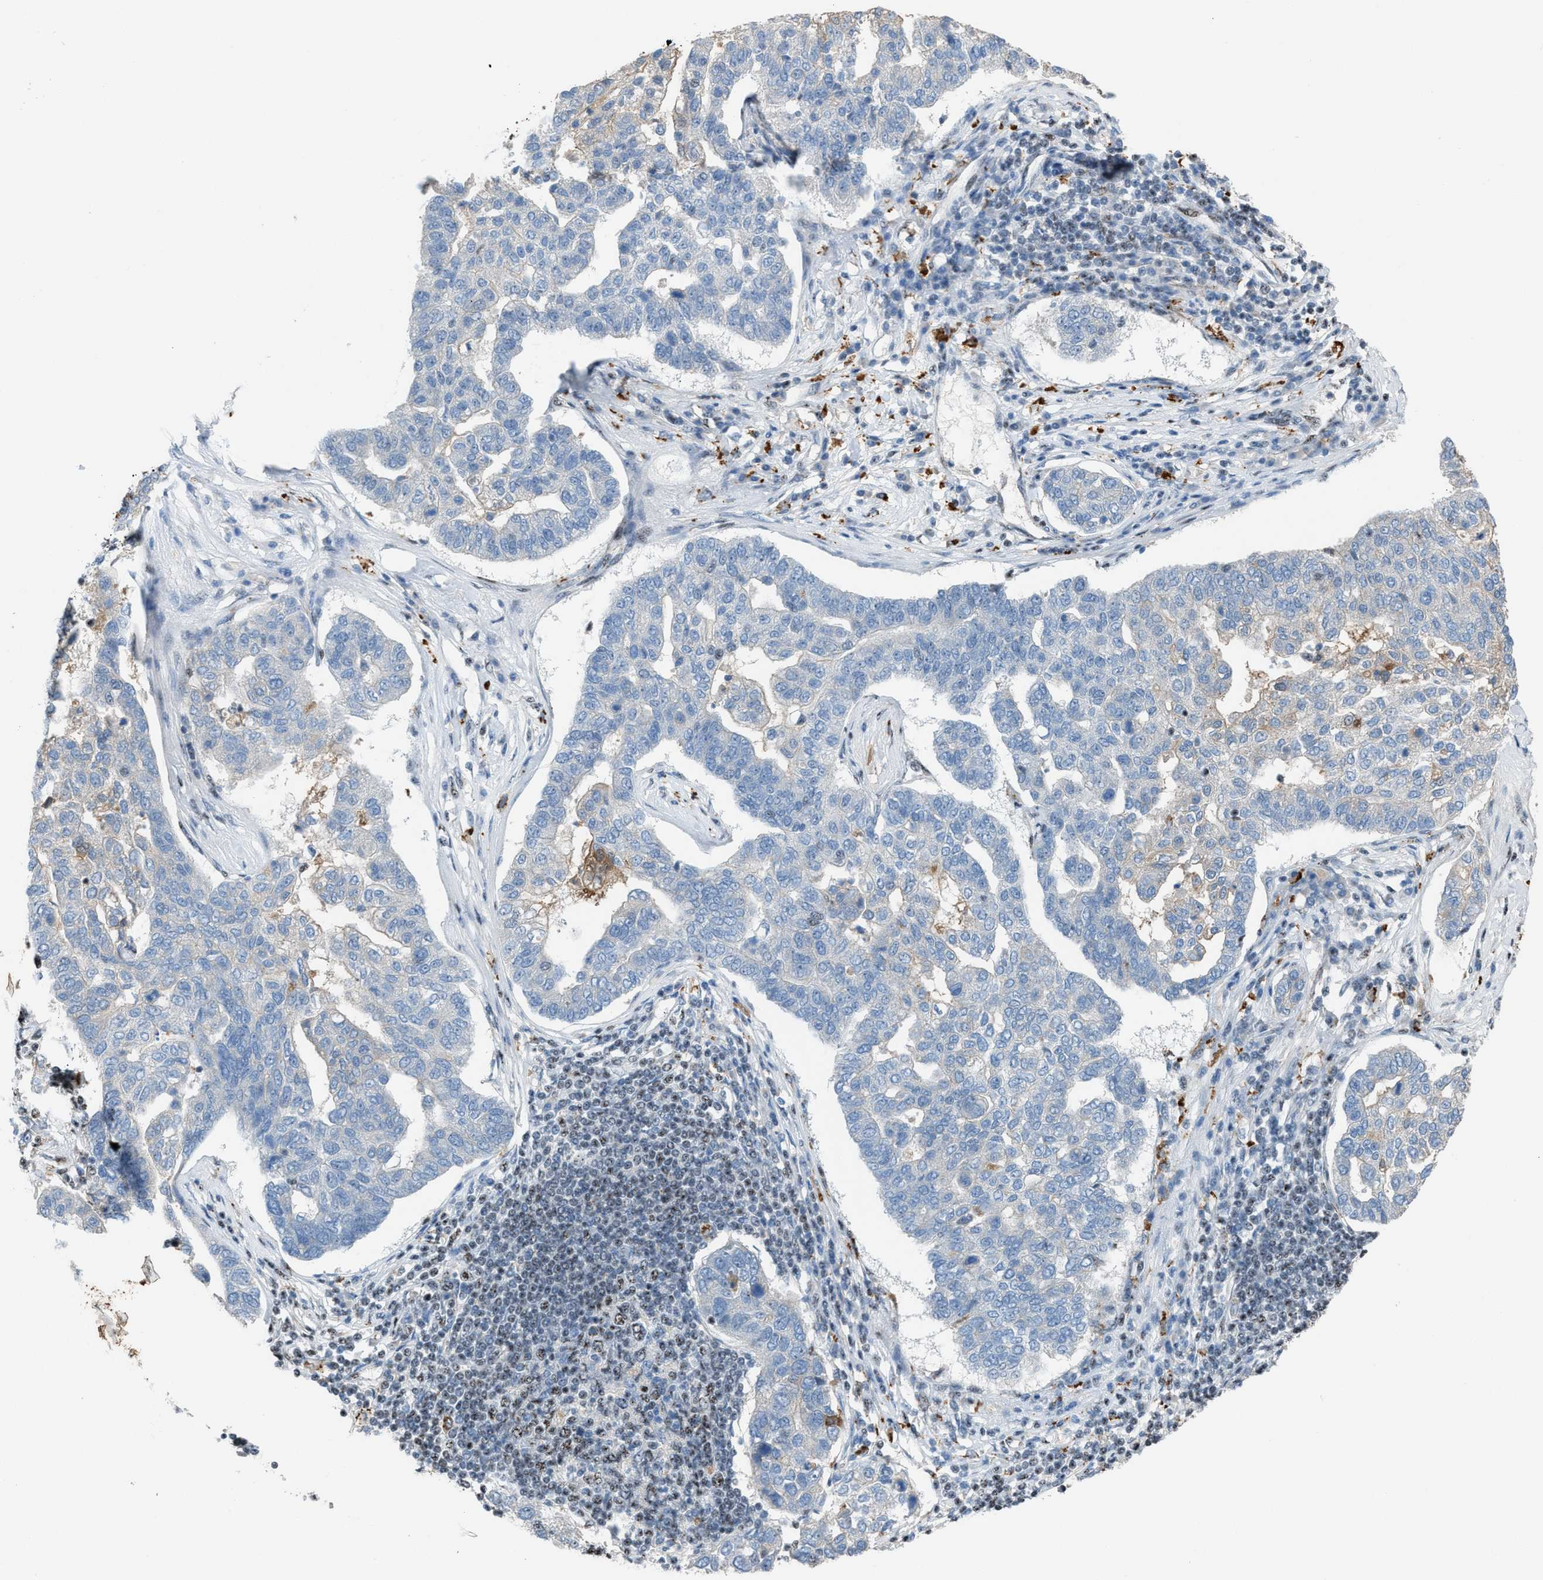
{"staining": {"intensity": "negative", "quantity": "none", "location": "none"}, "tissue": "pancreatic cancer", "cell_type": "Tumor cells", "image_type": "cancer", "snomed": [{"axis": "morphology", "description": "Adenocarcinoma, NOS"}, {"axis": "topography", "description": "Pancreas"}], "caption": "A high-resolution image shows immunohistochemistry (IHC) staining of pancreatic cancer, which shows no significant staining in tumor cells. (DAB (3,3'-diaminobenzidine) immunohistochemistry visualized using brightfield microscopy, high magnification).", "gene": "CENPP", "patient": {"sex": "female", "age": 61}}